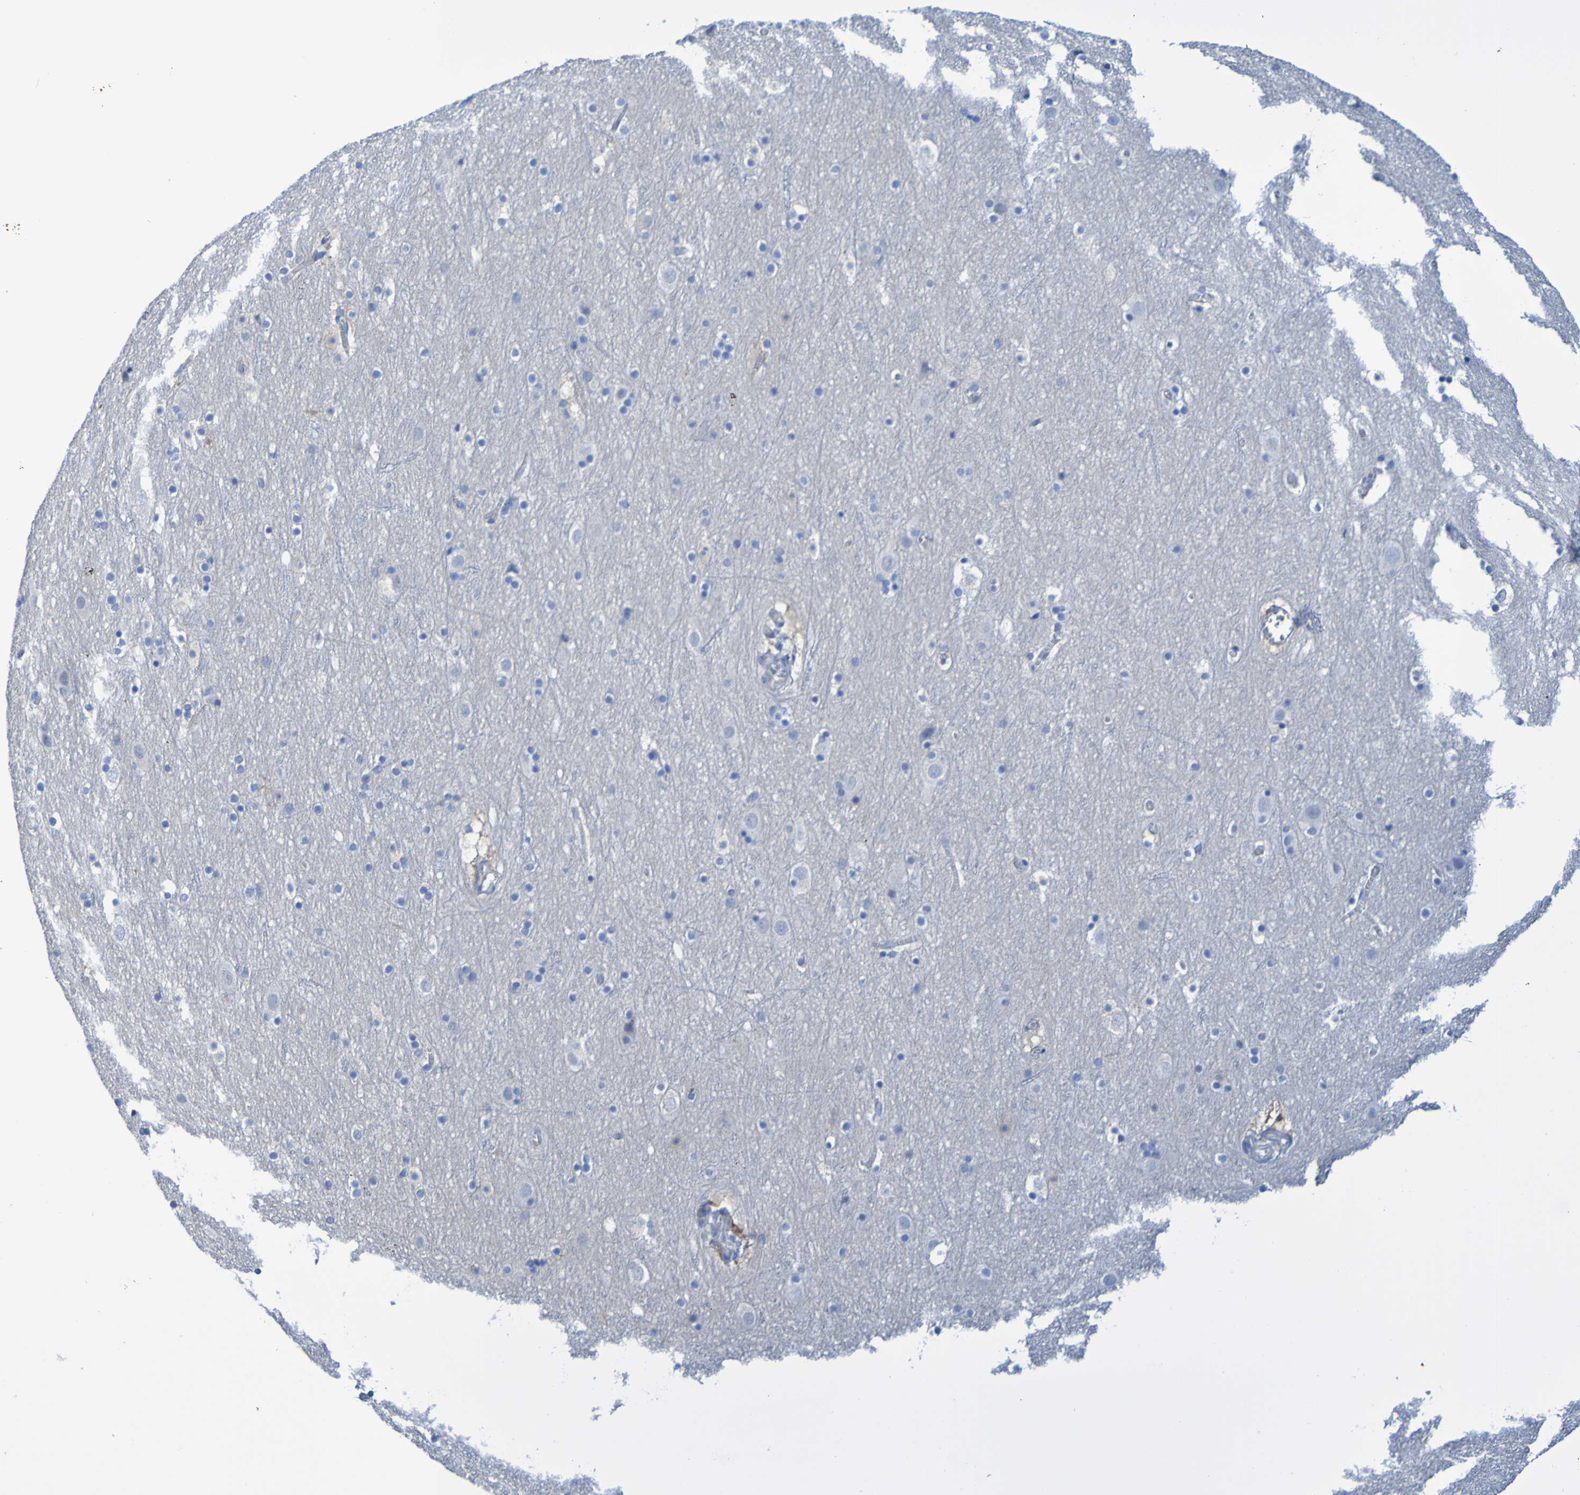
{"staining": {"intensity": "negative", "quantity": "none", "location": "none"}, "tissue": "cerebral cortex", "cell_type": "Endothelial cells", "image_type": "normal", "snomed": [{"axis": "morphology", "description": "Normal tissue, NOS"}, {"axis": "topography", "description": "Cerebral cortex"}], "caption": "High power microscopy photomicrograph of an immunohistochemistry (IHC) image of benign cerebral cortex, revealing no significant positivity in endothelial cells.", "gene": "ACMSD", "patient": {"sex": "male", "age": 45}}